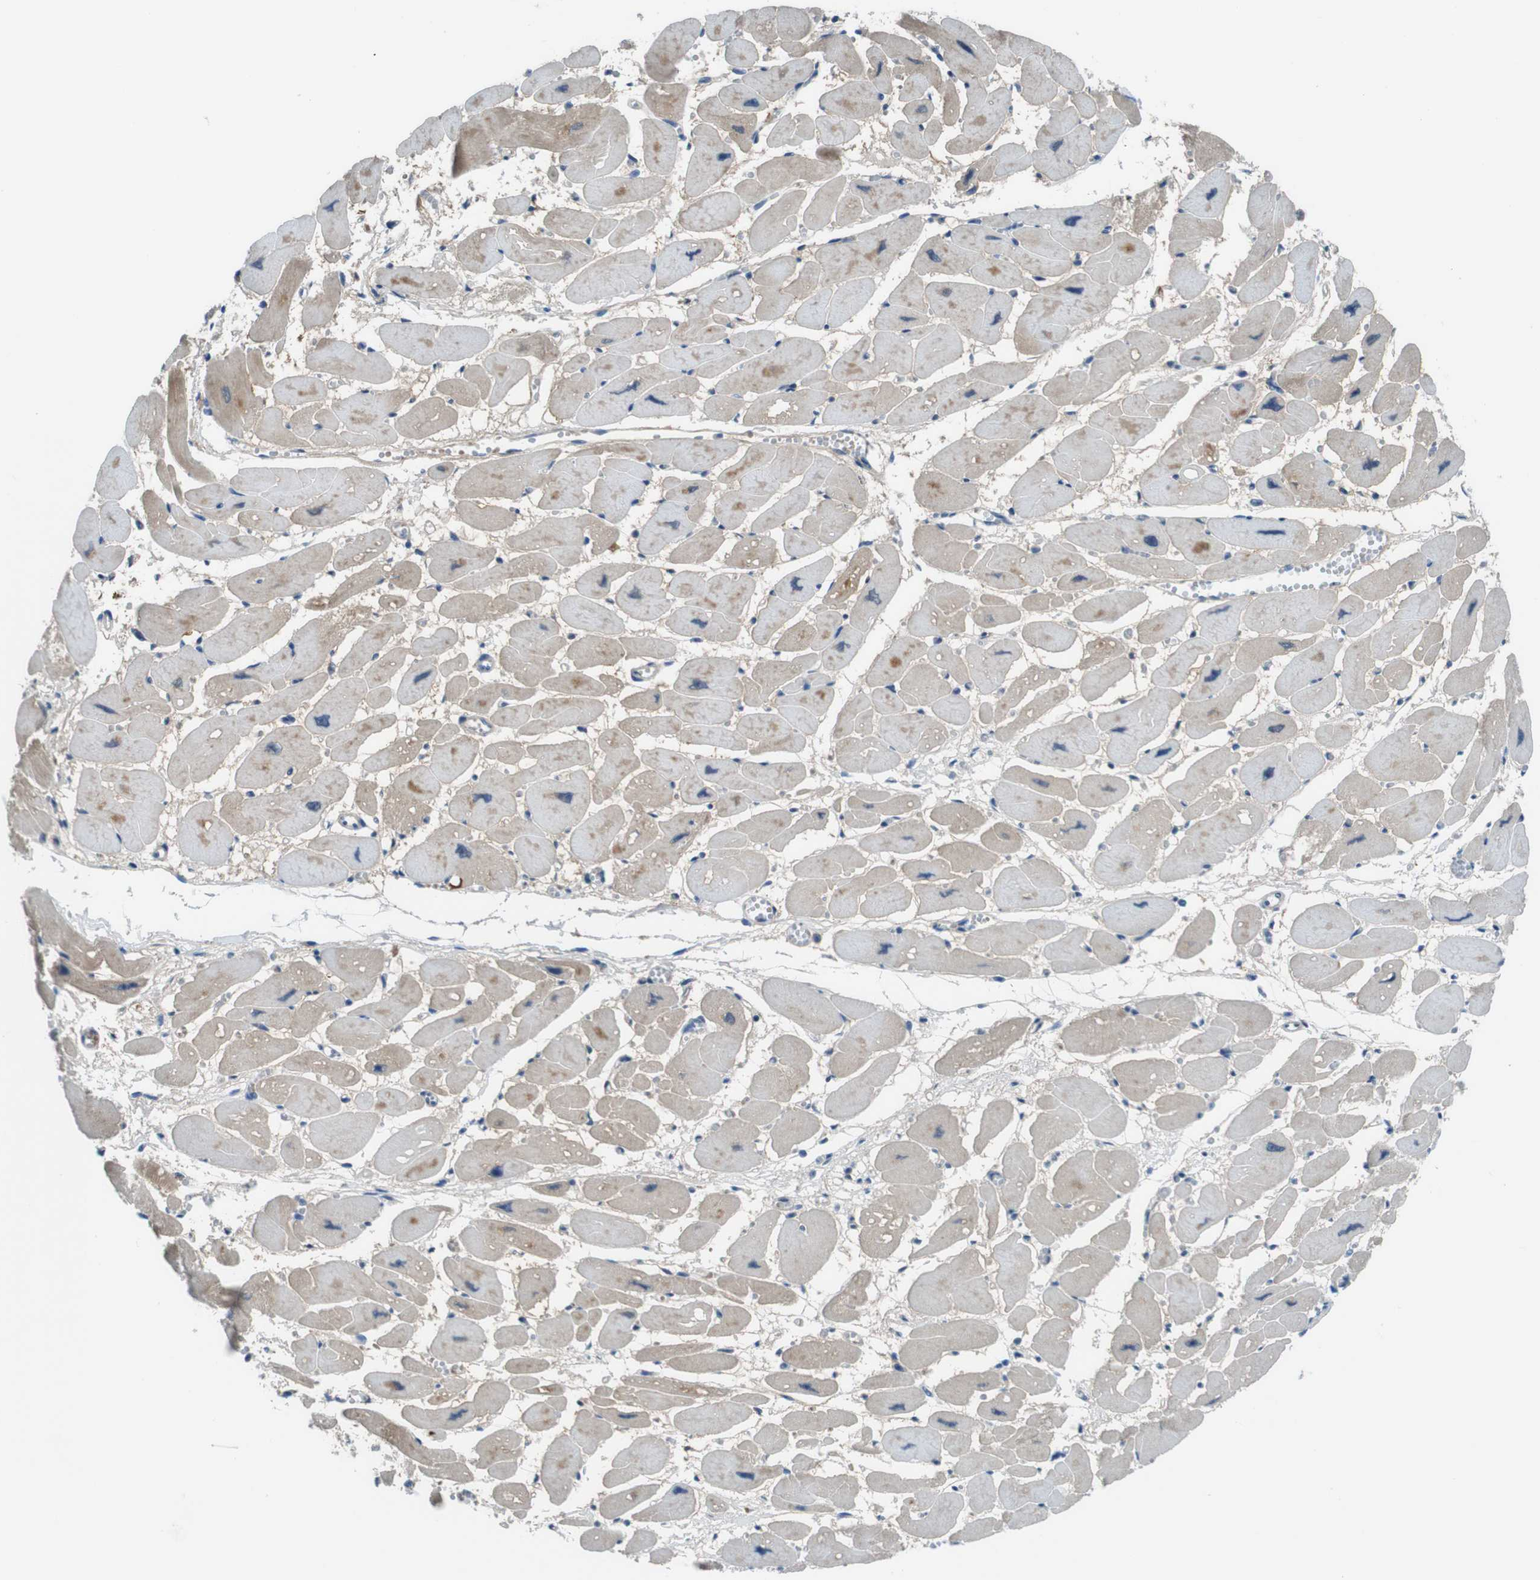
{"staining": {"intensity": "moderate", "quantity": ">75%", "location": "cytoplasmic/membranous"}, "tissue": "heart muscle", "cell_type": "Cardiomyocytes", "image_type": "normal", "snomed": [{"axis": "morphology", "description": "Normal tissue, NOS"}, {"axis": "topography", "description": "Heart"}], "caption": "An immunohistochemistry (IHC) histopathology image of benign tissue is shown. Protein staining in brown highlights moderate cytoplasmic/membranous positivity in heart muscle within cardiomyocytes.", "gene": "NANOS2", "patient": {"sex": "female", "age": 54}}